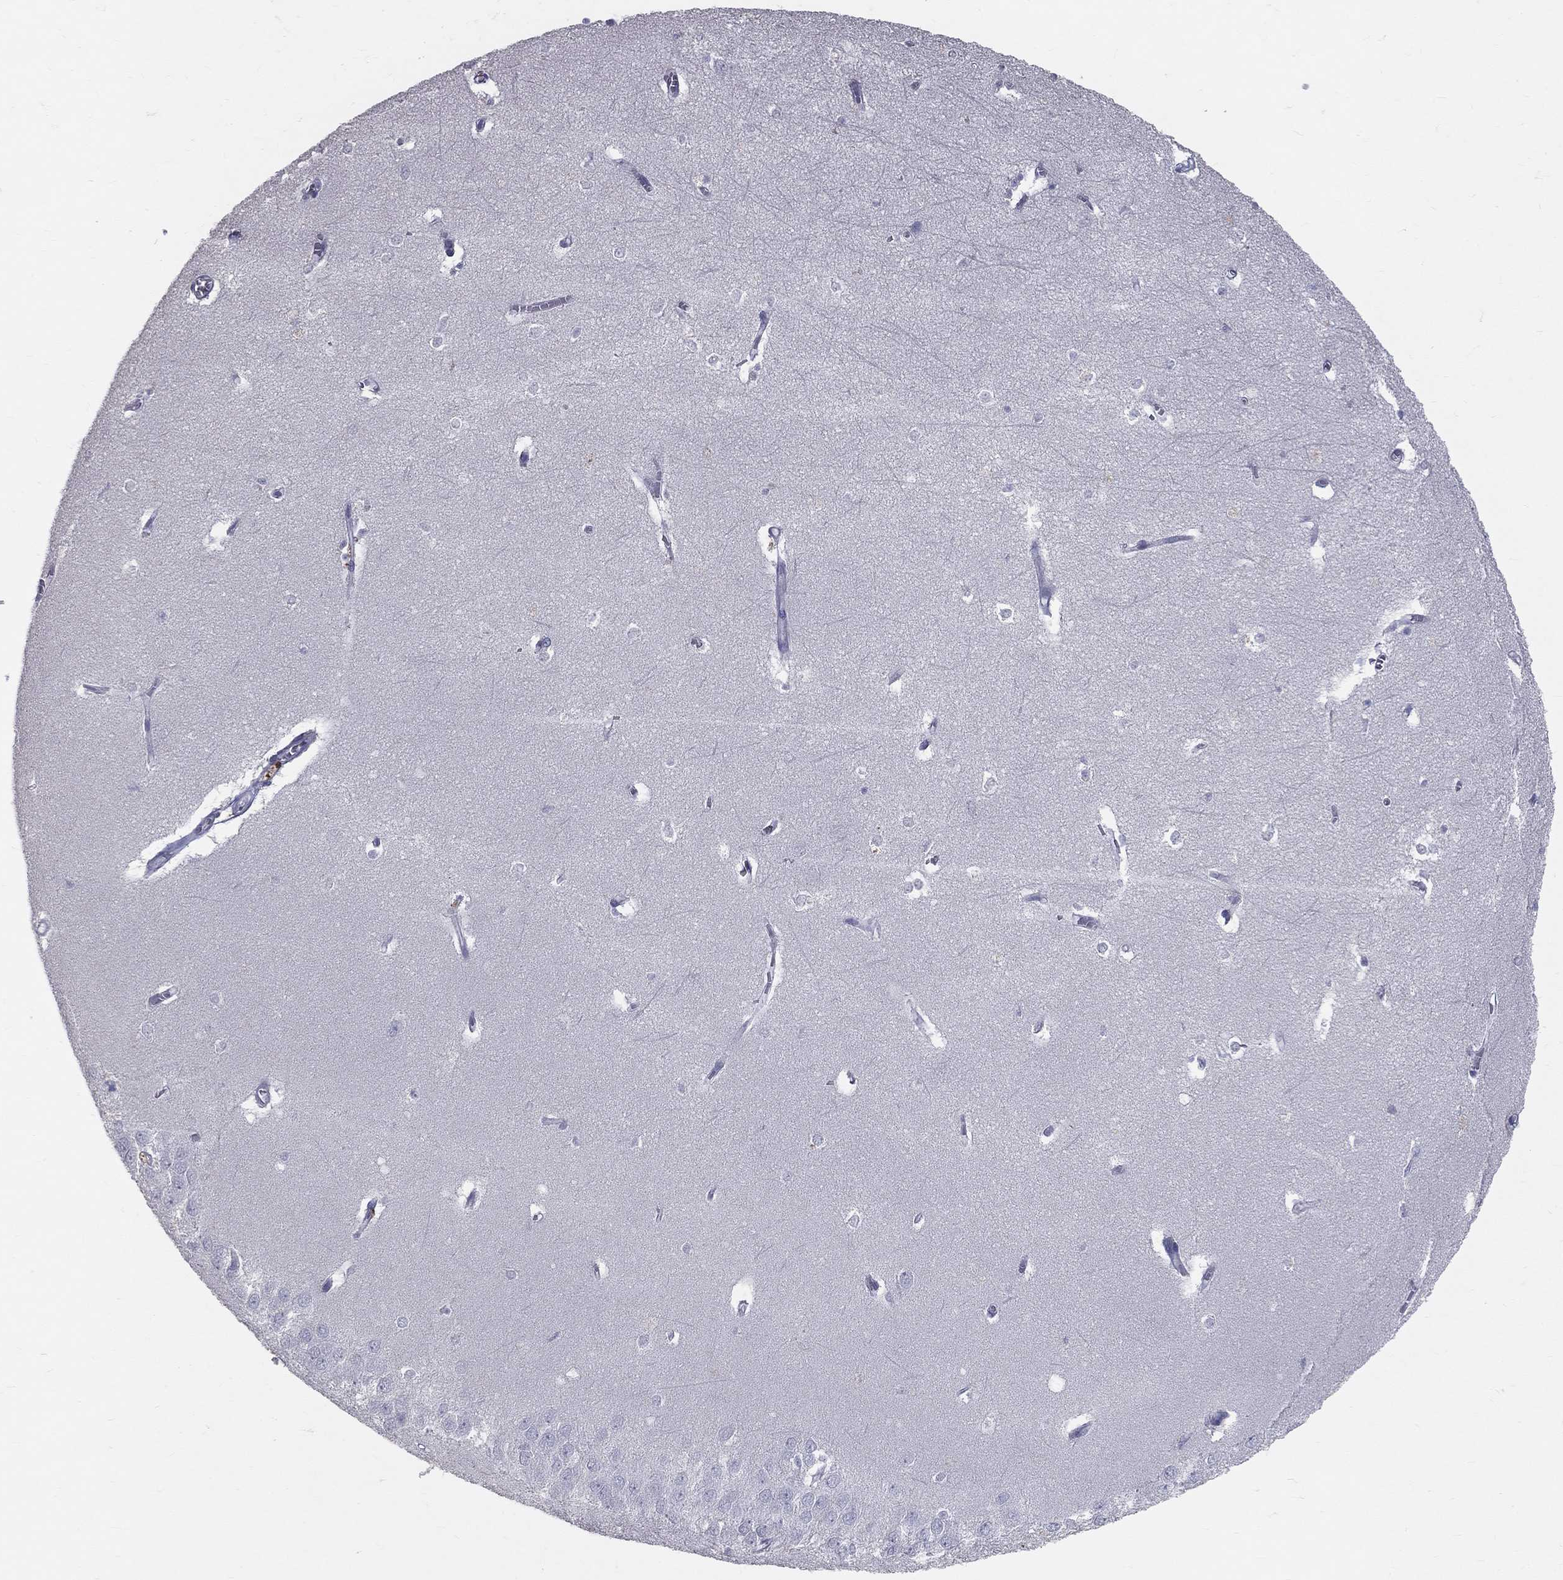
{"staining": {"intensity": "negative", "quantity": "none", "location": "none"}, "tissue": "hippocampus", "cell_type": "Glial cells", "image_type": "normal", "snomed": [{"axis": "morphology", "description": "Normal tissue, NOS"}, {"axis": "topography", "description": "Hippocampus"}], "caption": "This is a histopathology image of immunohistochemistry staining of normal hippocampus, which shows no positivity in glial cells.", "gene": "TFPI2", "patient": {"sex": "female", "age": 64}}